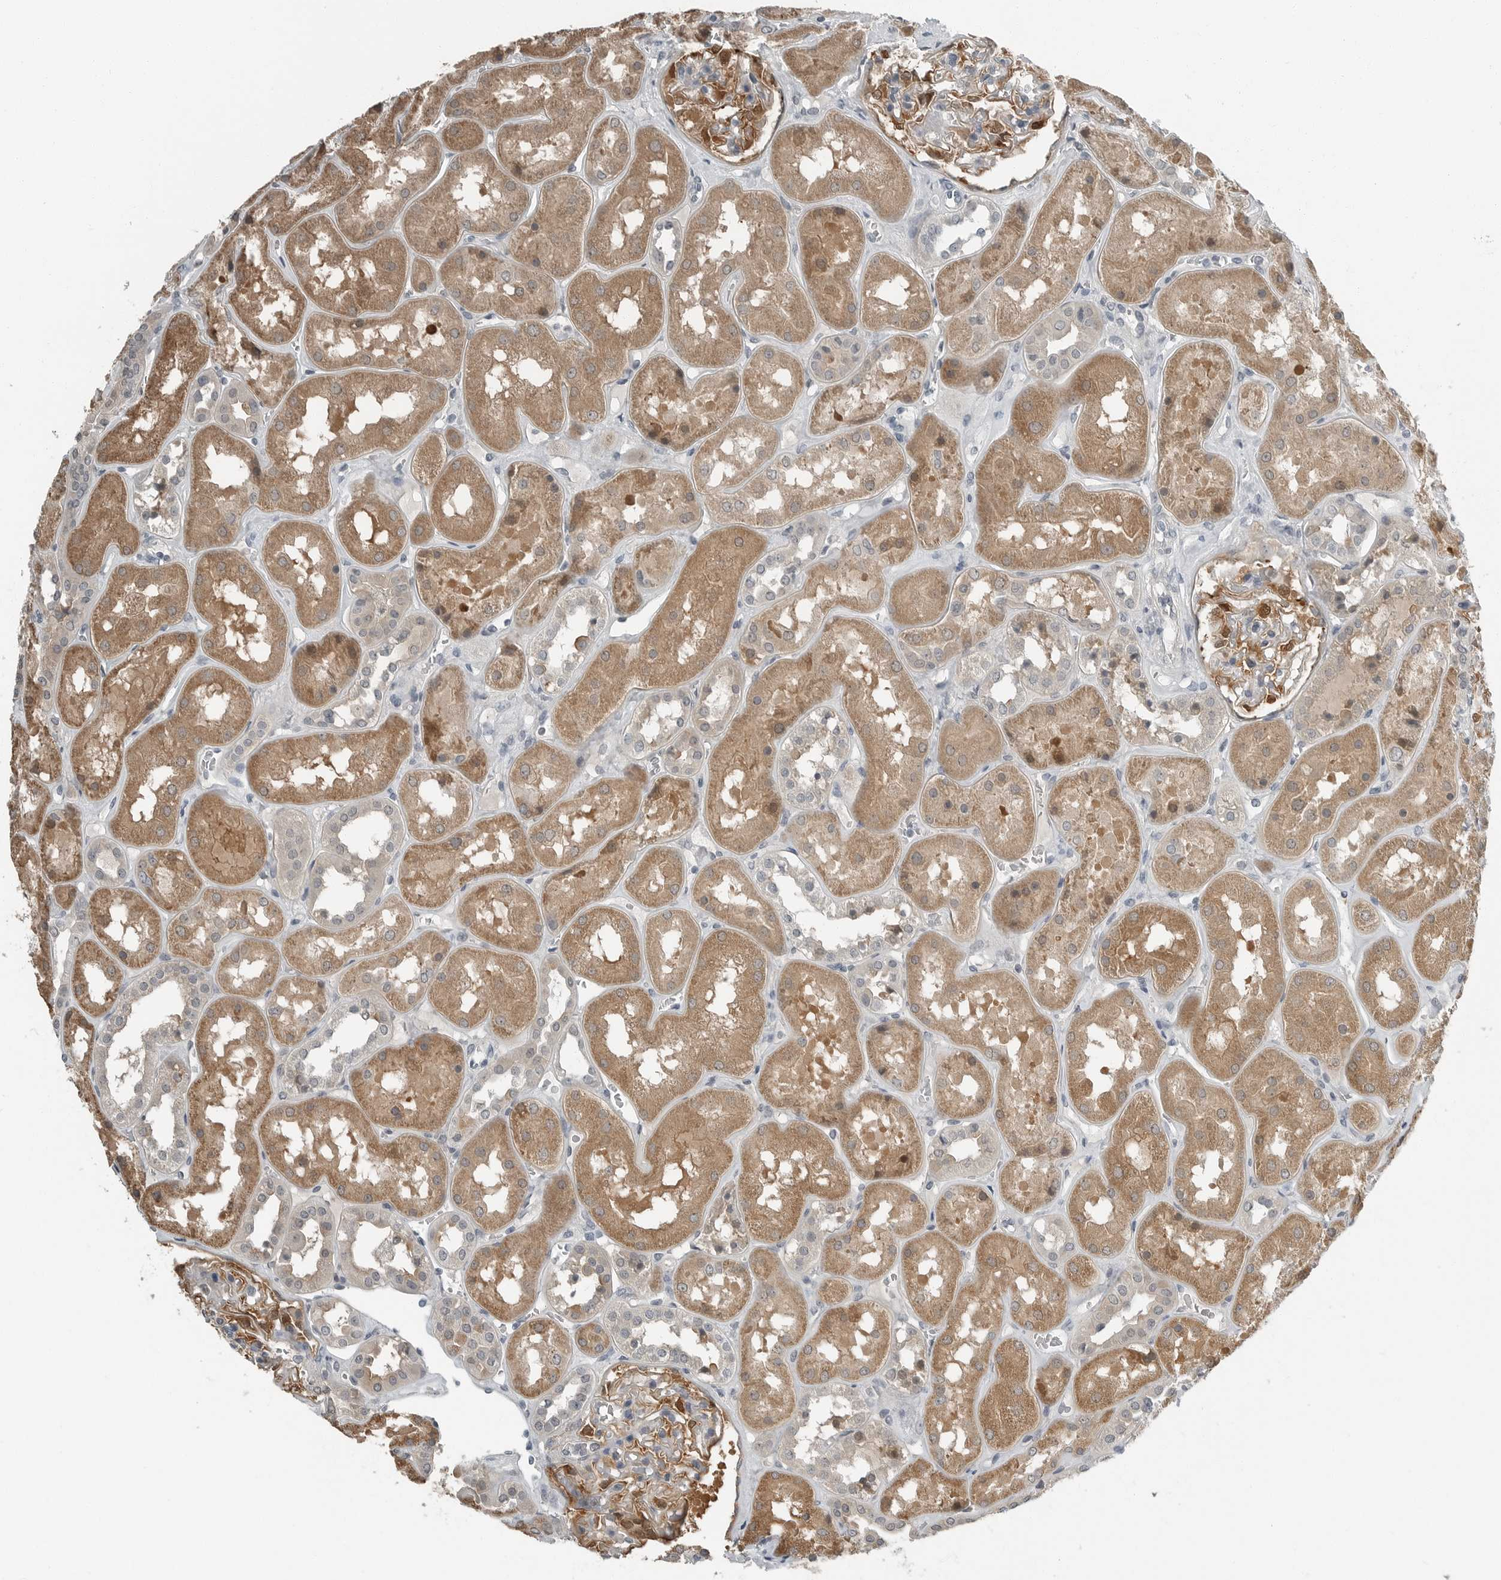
{"staining": {"intensity": "moderate", "quantity": "25%-75%", "location": "cytoplasmic/membranous,nuclear"}, "tissue": "kidney", "cell_type": "Cells in glomeruli", "image_type": "normal", "snomed": [{"axis": "morphology", "description": "Normal tissue, NOS"}, {"axis": "topography", "description": "Kidney"}], "caption": "A high-resolution micrograph shows IHC staining of normal kidney, which shows moderate cytoplasmic/membranous,nuclear expression in about 25%-75% of cells in glomeruli. (brown staining indicates protein expression, while blue staining denotes nuclei).", "gene": "ENSG00000286112", "patient": {"sex": "male", "age": 70}}